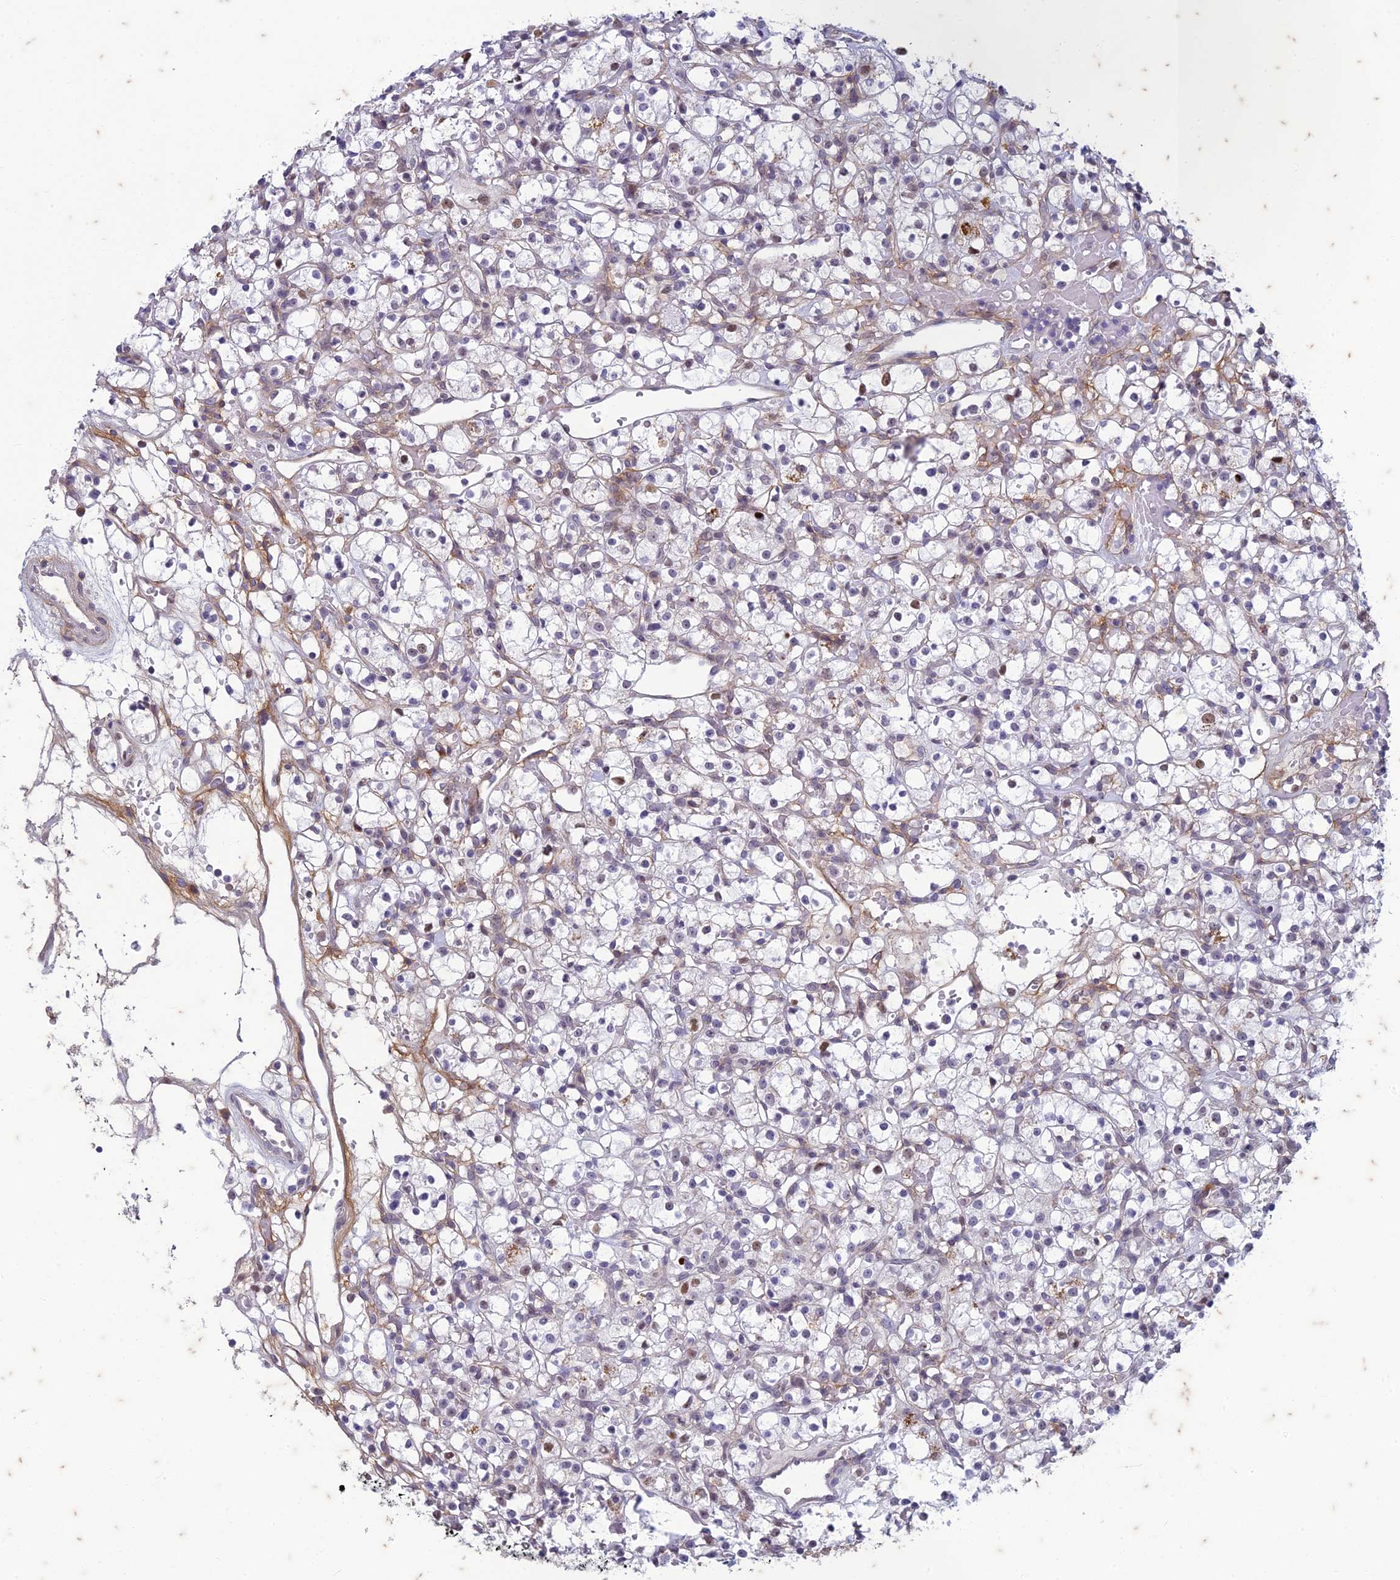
{"staining": {"intensity": "weak", "quantity": "<25%", "location": "nuclear"}, "tissue": "renal cancer", "cell_type": "Tumor cells", "image_type": "cancer", "snomed": [{"axis": "morphology", "description": "Adenocarcinoma, NOS"}, {"axis": "topography", "description": "Kidney"}], "caption": "DAB (3,3'-diaminobenzidine) immunohistochemical staining of human renal adenocarcinoma displays no significant staining in tumor cells.", "gene": "PABPN1L", "patient": {"sex": "female", "age": 59}}